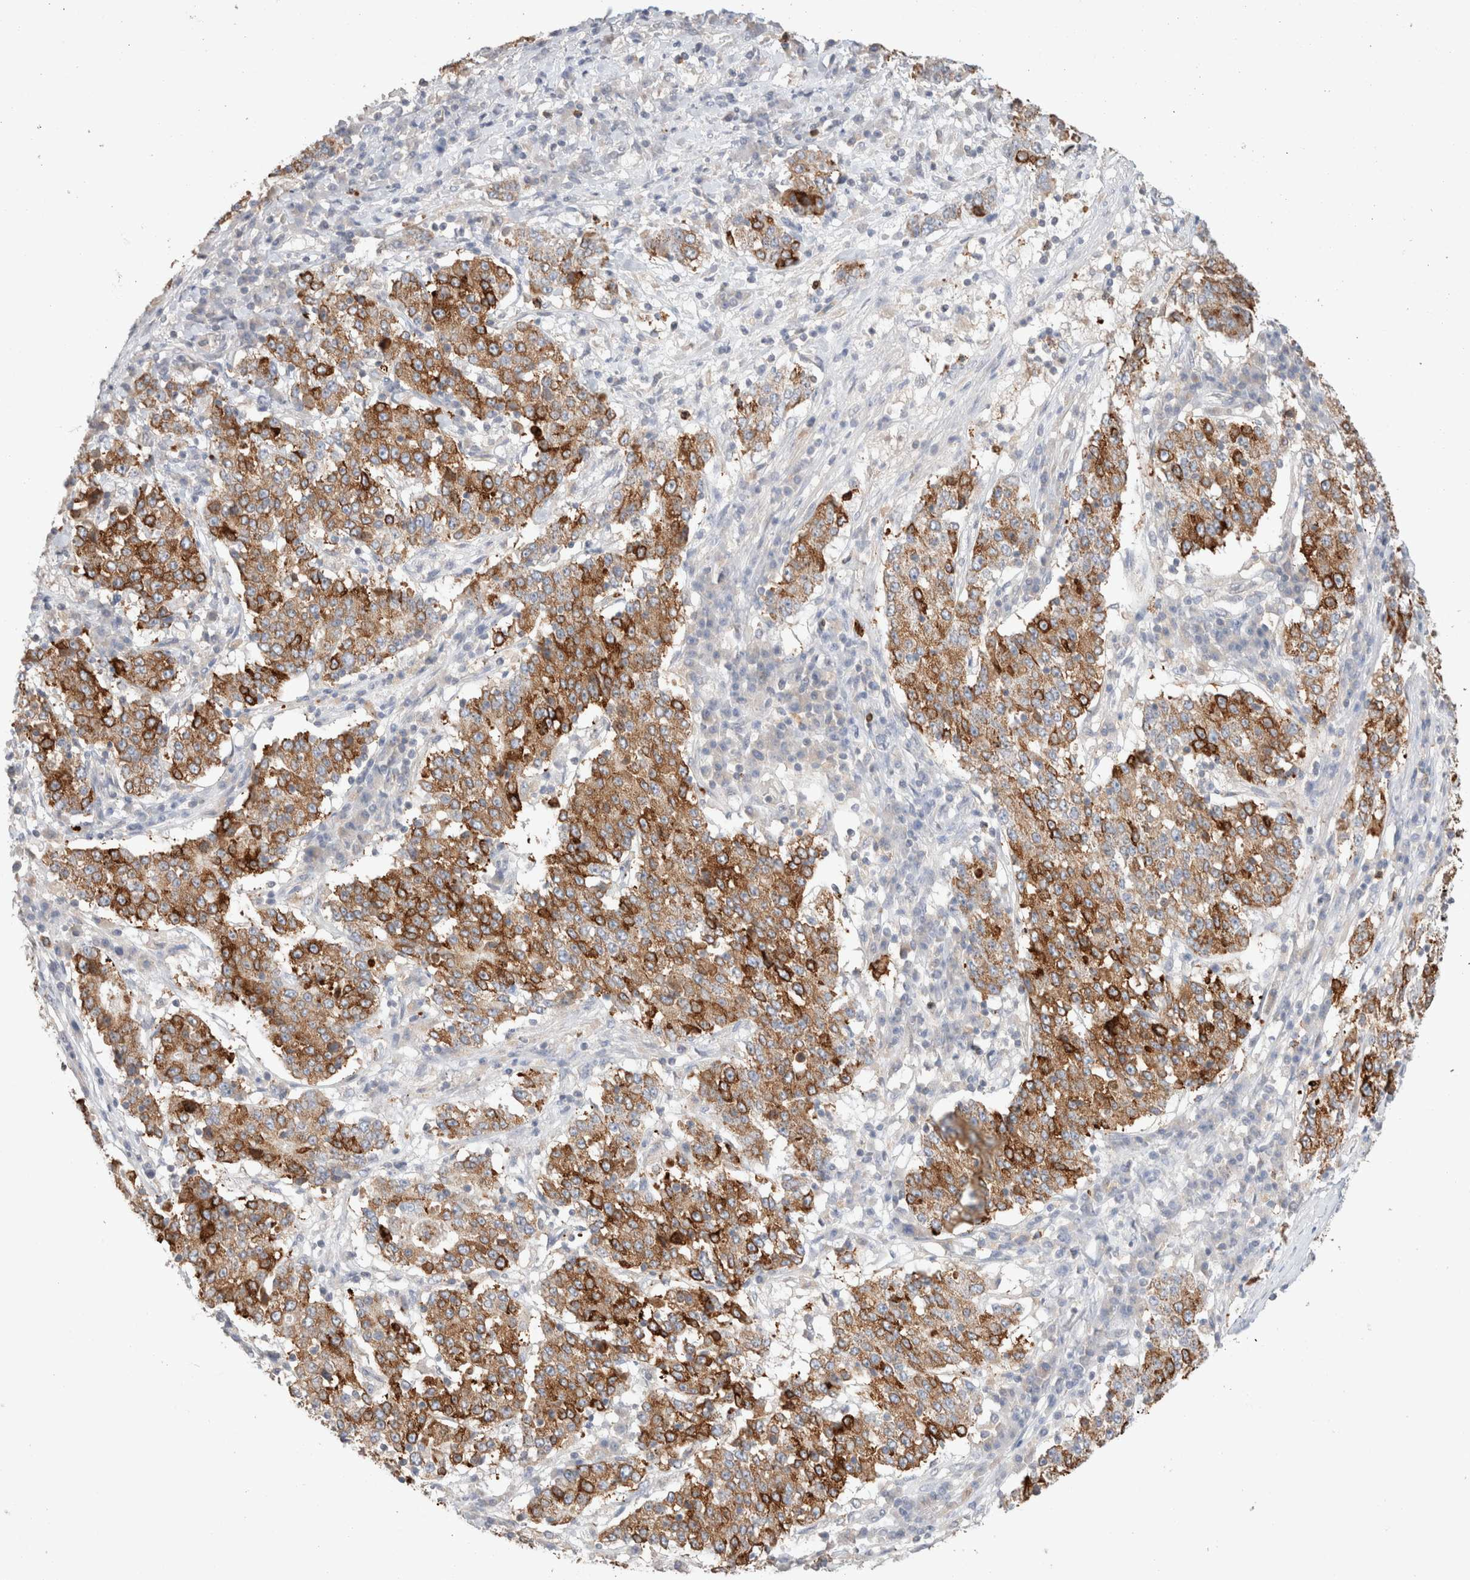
{"staining": {"intensity": "strong", "quantity": ">75%", "location": "cytoplasmic/membranous"}, "tissue": "stomach cancer", "cell_type": "Tumor cells", "image_type": "cancer", "snomed": [{"axis": "morphology", "description": "Adenocarcinoma, NOS"}, {"axis": "topography", "description": "Stomach"}], "caption": "Protein staining reveals strong cytoplasmic/membranous expression in approximately >75% of tumor cells in stomach adenocarcinoma. The protein of interest is stained brown, and the nuclei are stained in blue (DAB (3,3'-diaminobenzidine) IHC with brightfield microscopy, high magnification).", "gene": "TRIM41", "patient": {"sex": "male", "age": 59}}